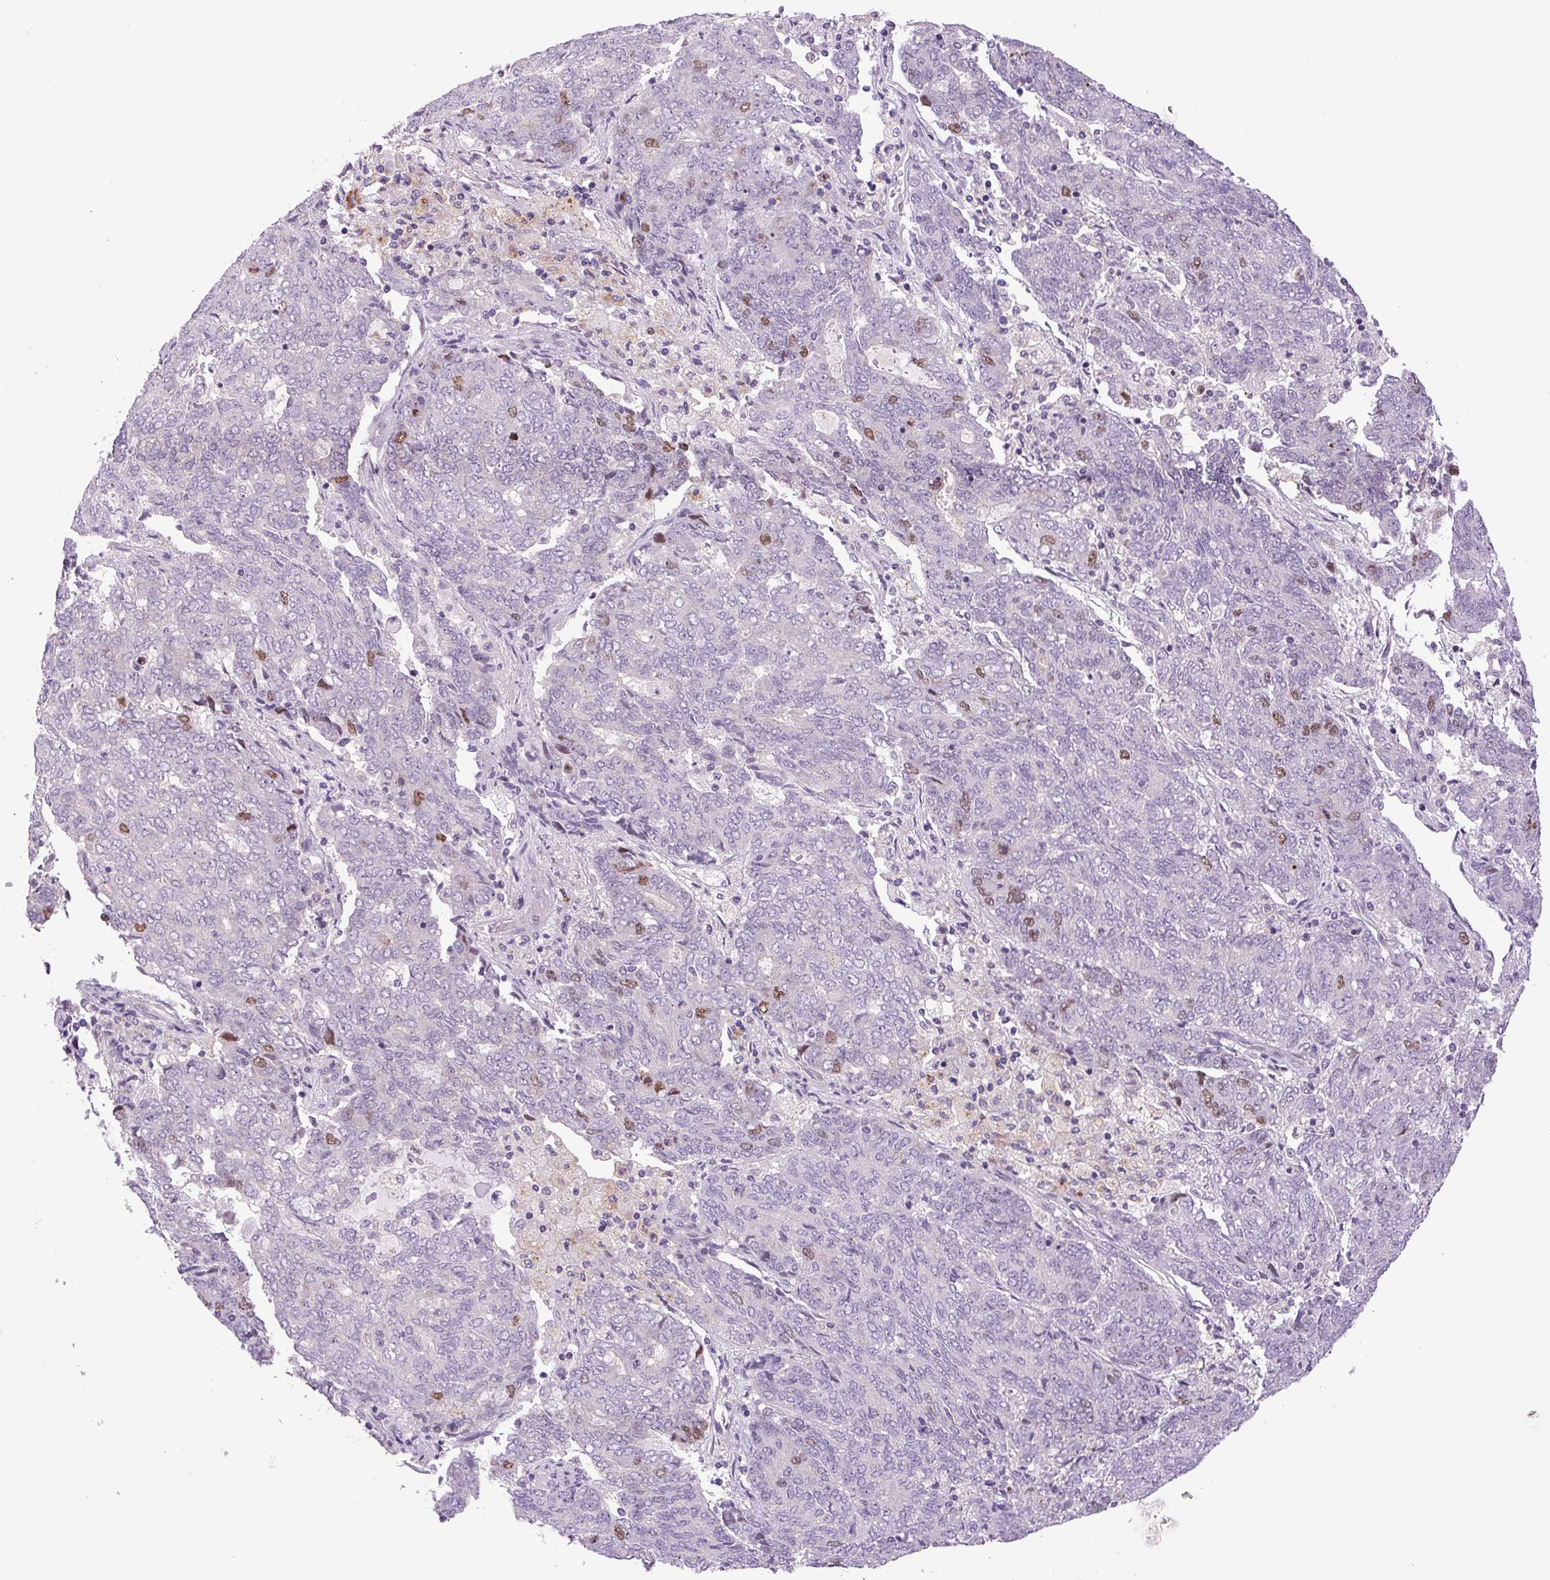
{"staining": {"intensity": "moderate", "quantity": "<25%", "location": "nuclear"}, "tissue": "endometrial cancer", "cell_type": "Tumor cells", "image_type": "cancer", "snomed": [{"axis": "morphology", "description": "Adenocarcinoma, NOS"}, {"axis": "topography", "description": "Endometrium"}], "caption": "A photomicrograph of endometrial adenocarcinoma stained for a protein reveals moderate nuclear brown staining in tumor cells.", "gene": "KIFC1", "patient": {"sex": "female", "age": 80}}